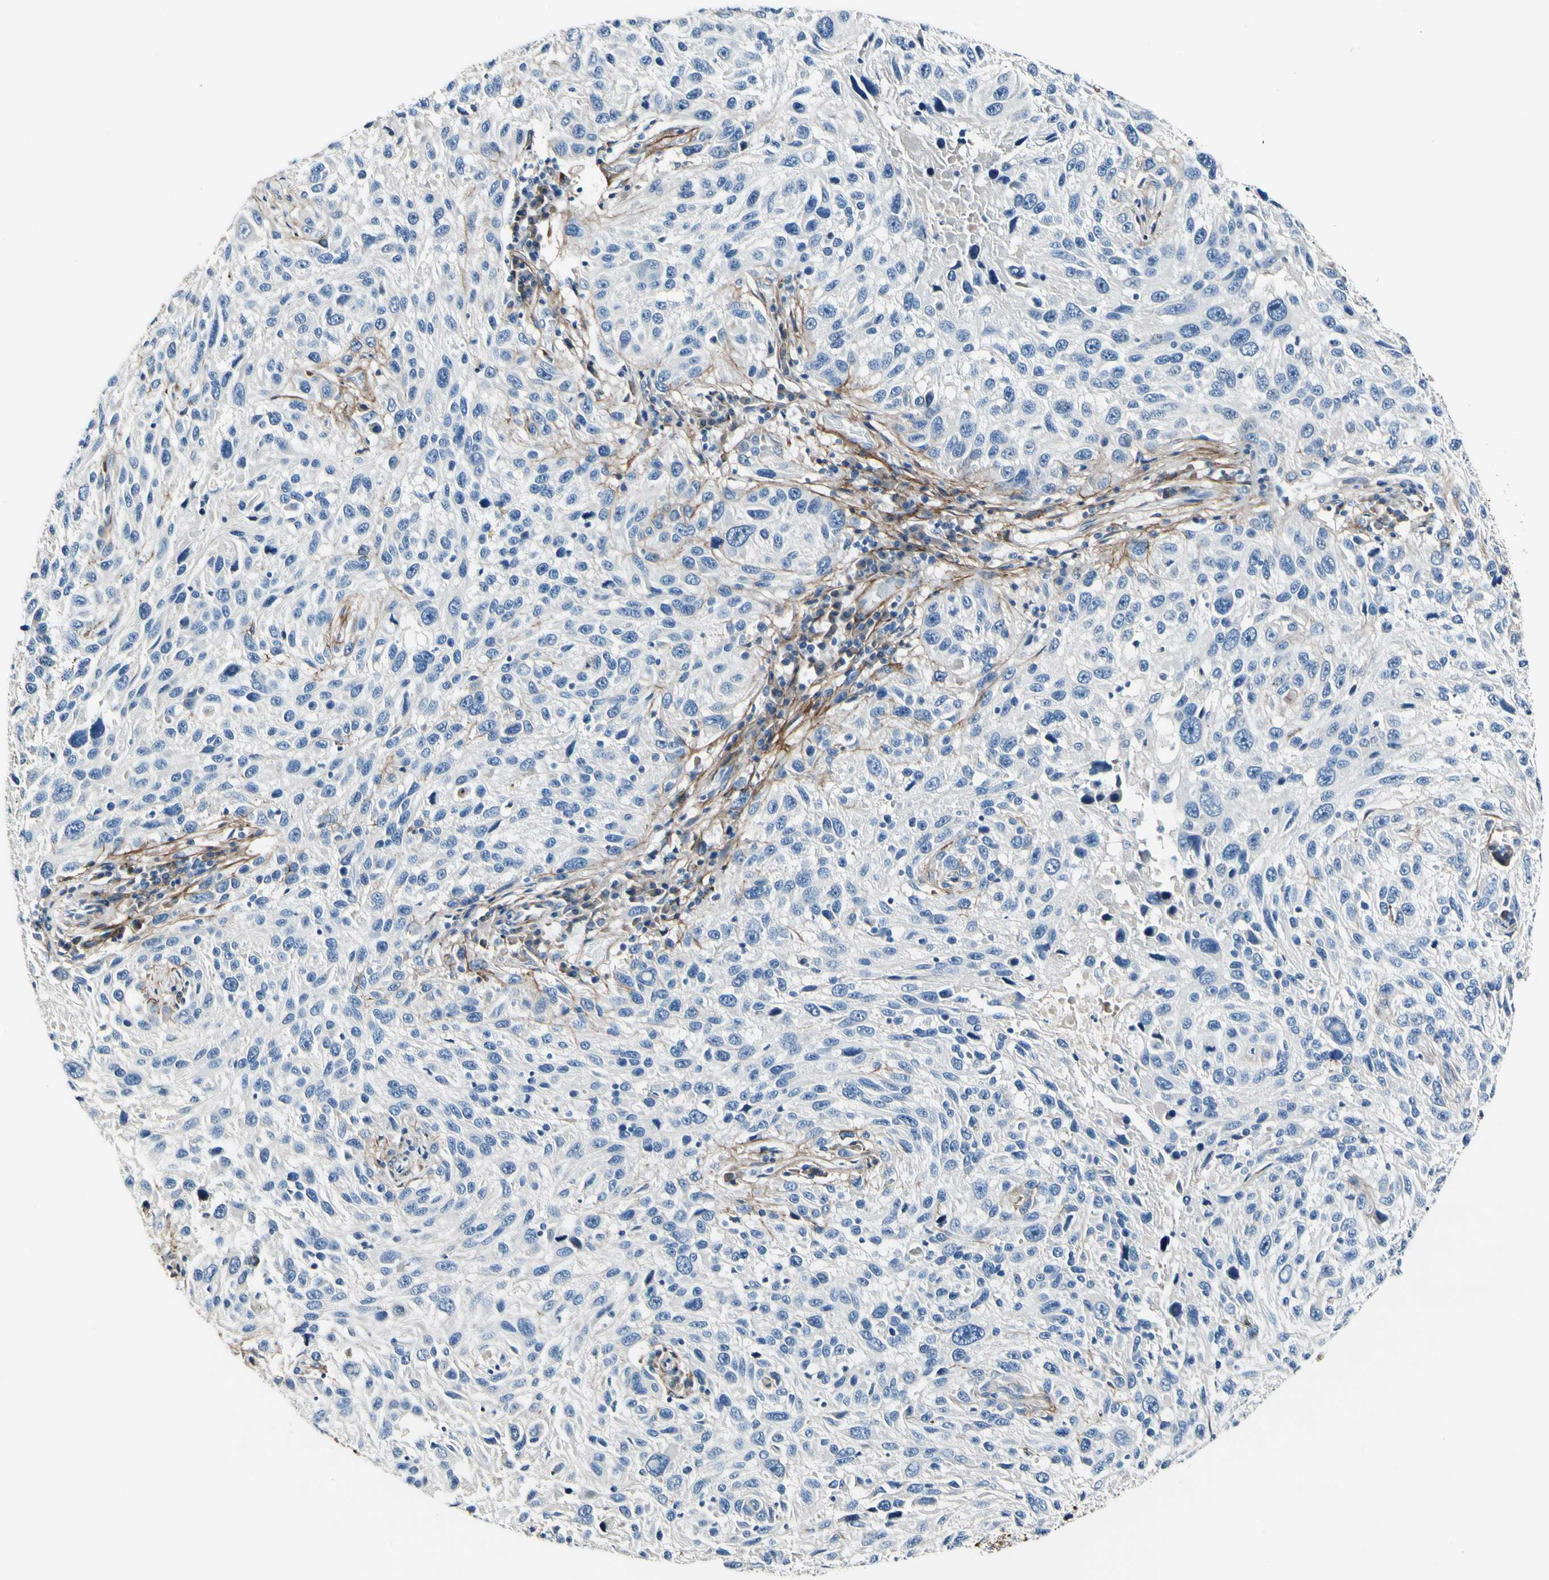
{"staining": {"intensity": "negative", "quantity": "none", "location": "none"}, "tissue": "melanoma", "cell_type": "Tumor cells", "image_type": "cancer", "snomed": [{"axis": "morphology", "description": "Malignant melanoma, NOS"}, {"axis": "topography", "description": "Skin"}], "caption": "DAB immunohistochemical staining of melanoma shows no significant expression in tumor cells.", "gene": "COL6A3", "patient": {"sex": "male", "age": 53}}